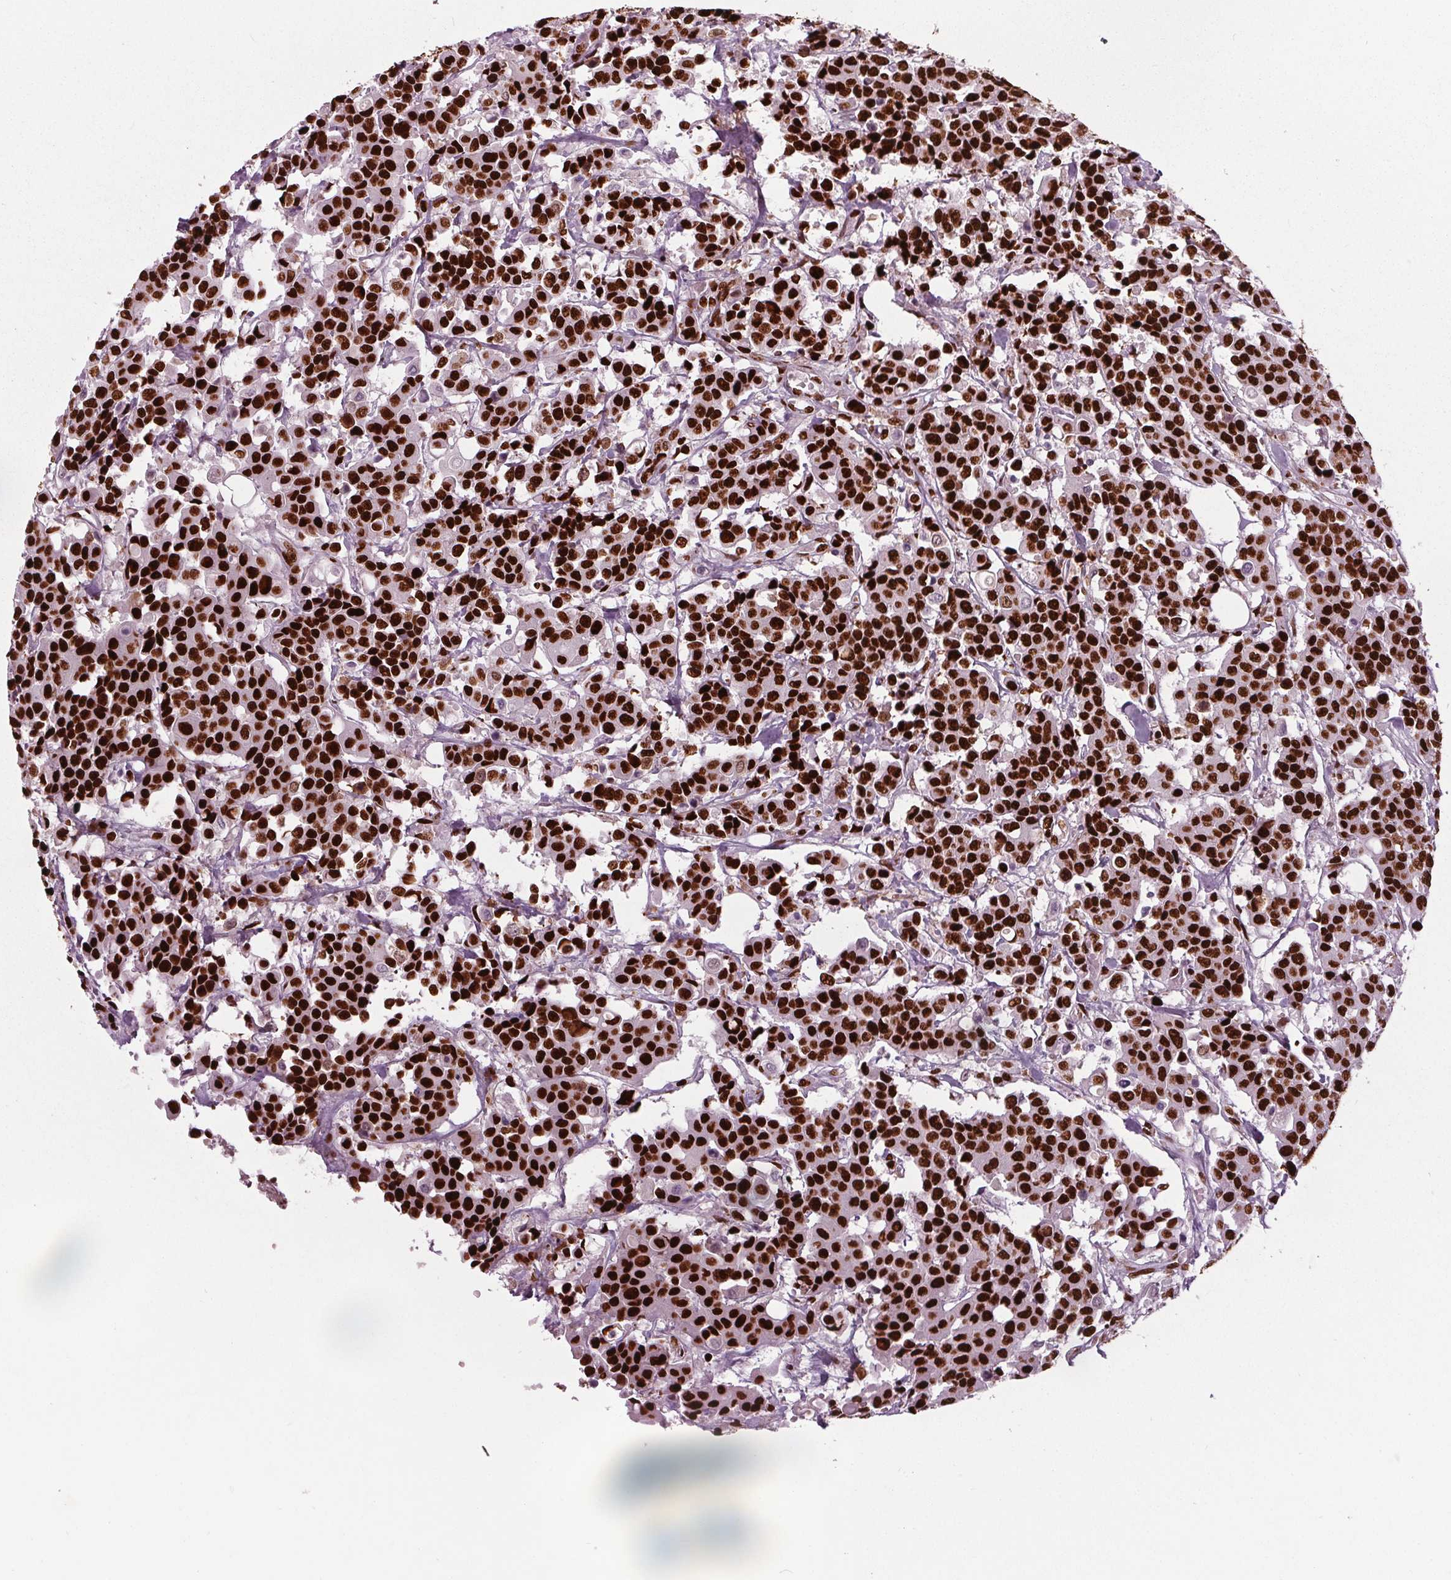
{"staining": {"intensity": "strong", "quantity": ">75%", "location": "nuclear"}, "tissue": "carcinoid", "cell_type": "Tumor cells", "image_type": "cancer", "snomed": [{"axis": "morphology", "description": "Carcinoid, malignant, NOS"}, {"axis": "topography", "description": "Colon"}], "caption": "Protein staining demonstrates strong nuclear positivity in approximately >75% of tumor cells in carcinoid.", "gene": "BRD4", "patient": {"sex": "male", "age": 81}}